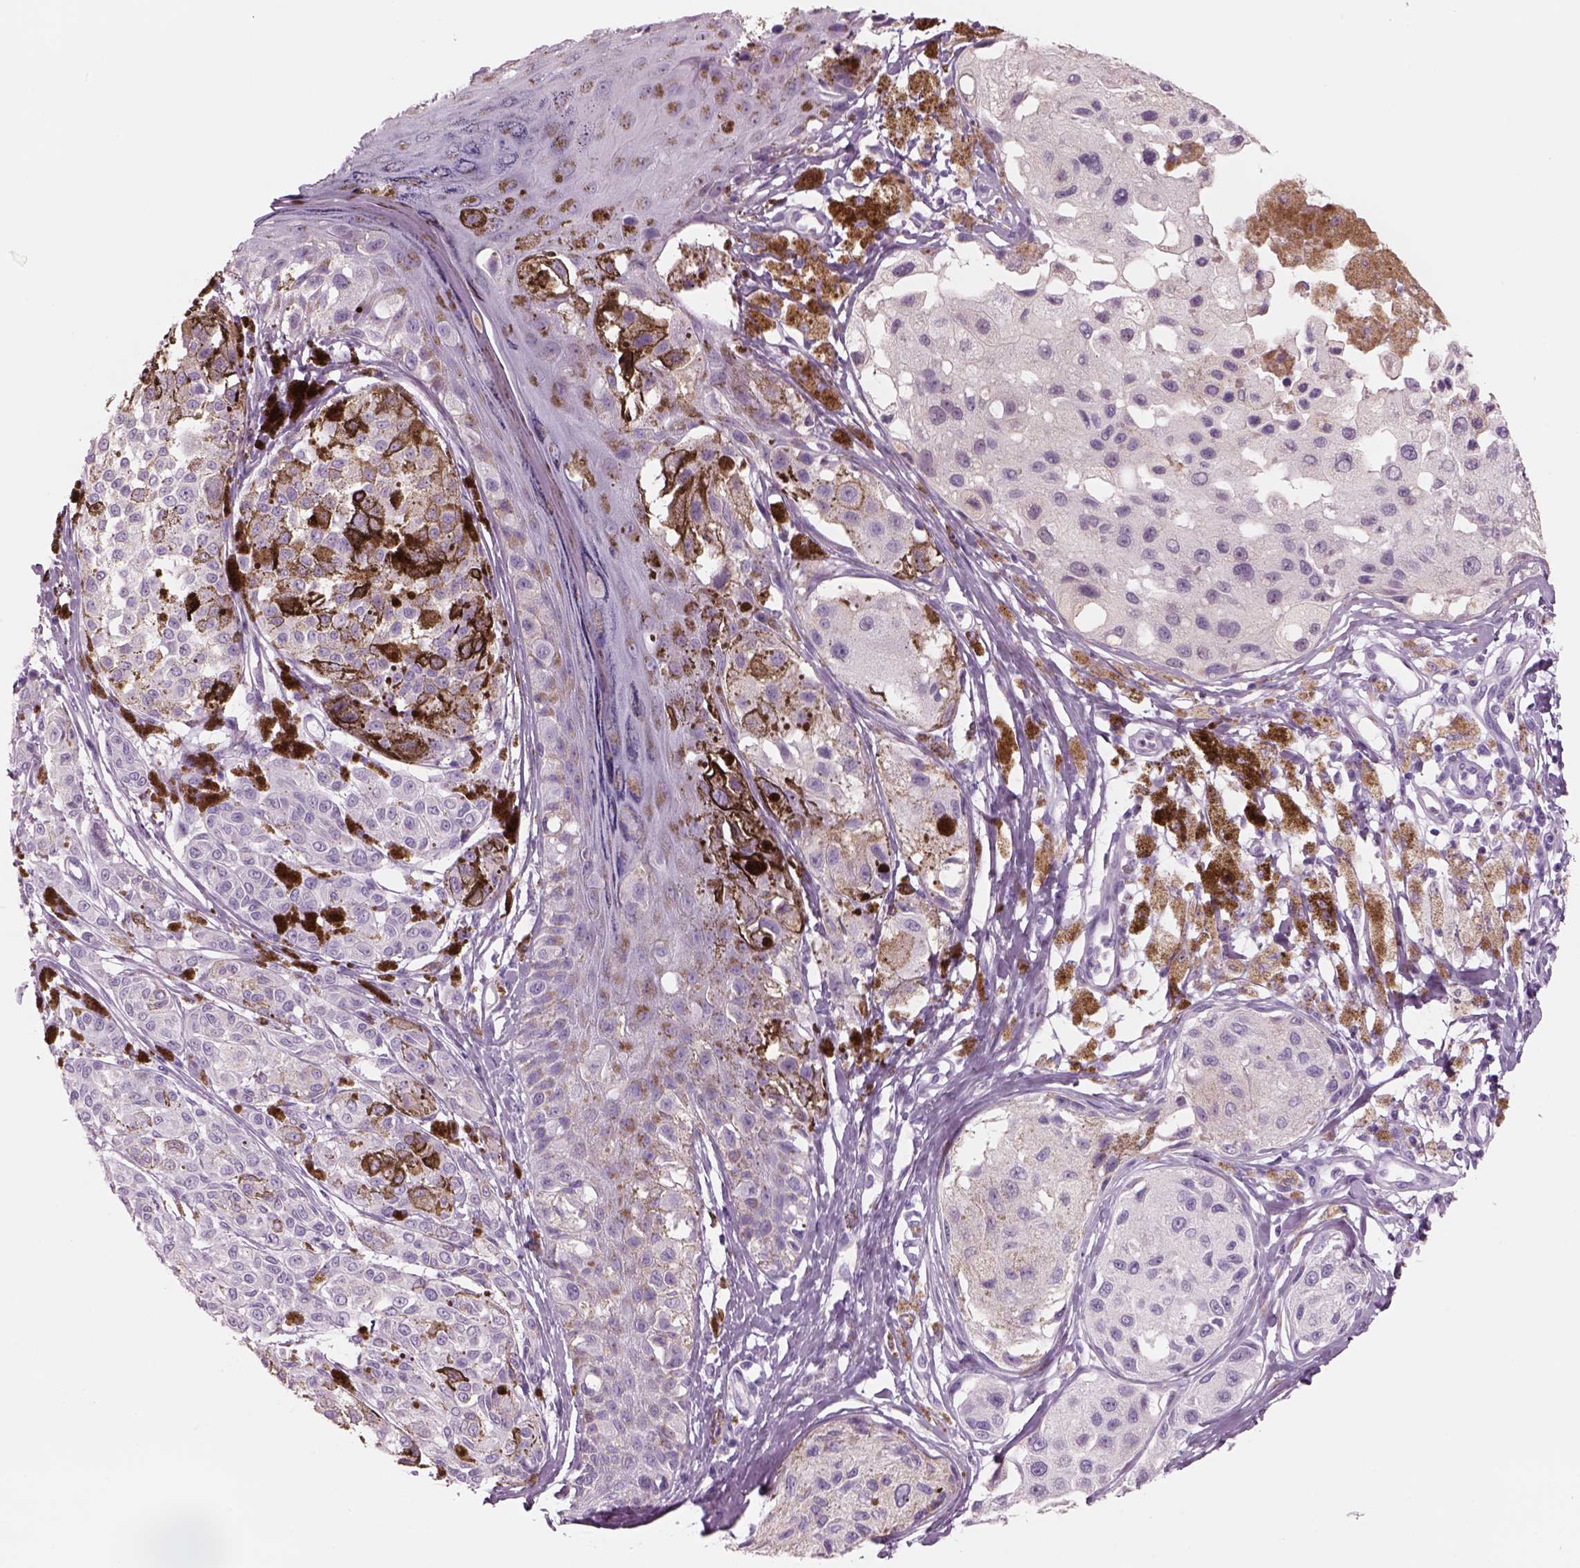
{"staining": {"intensity": "negative", "quantity": "none", "location": "none"}, "tissue": "melanoma", "cell_type": "Tumor cells", "image_type": "cancer", "snomed": [{"axis": "morphology", "description": "Malignant melanoma, NOS"}, {"axis": "topography", "description": "Skin"}], "caption": "A micrograph of melanoma stained for a protein exhibits no brown staining in tumor cells.", "gene": "RHO", "patient": {"sex": "female", "age": 38}}